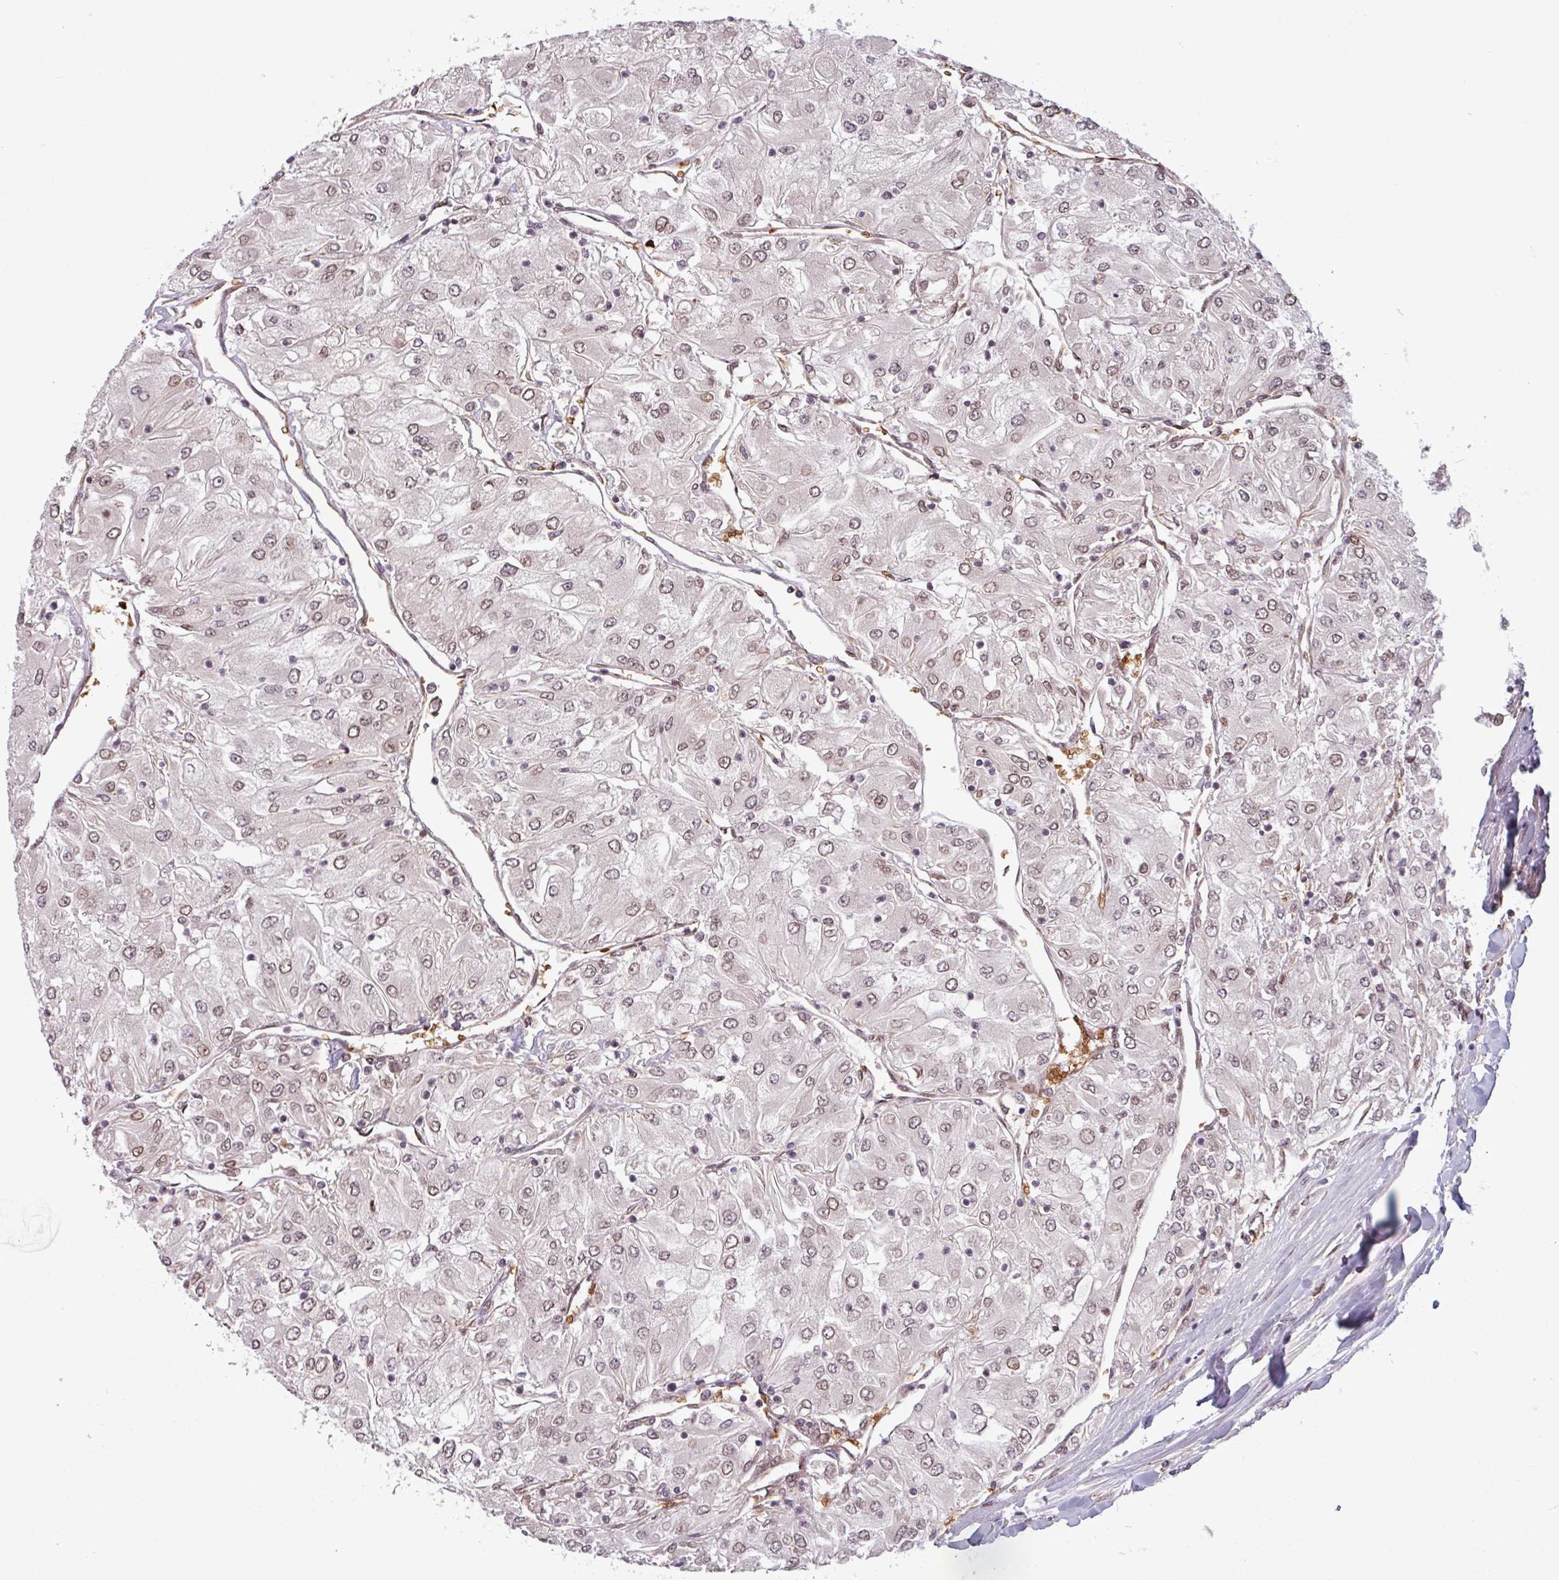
{"staining": {"intensity": "weak", "quantity": "<25%", "location": "nuclear"}, "tissue": "renal cancer", "cell_type": "Tumor cells", "image_type": "cancer", "snomed": [{"axis": "morphology", "description": "Adenocarcinoma, NOS"}, {"axis": "topography", "description": "Kidney"}], "caption": "Renal cancer (adenocarcinoma) stained for a protein using immunohistochemistry displays no expression tumor cells.", "gene": "RBM4B", "patient": {"sex": "male", "age": 80}}